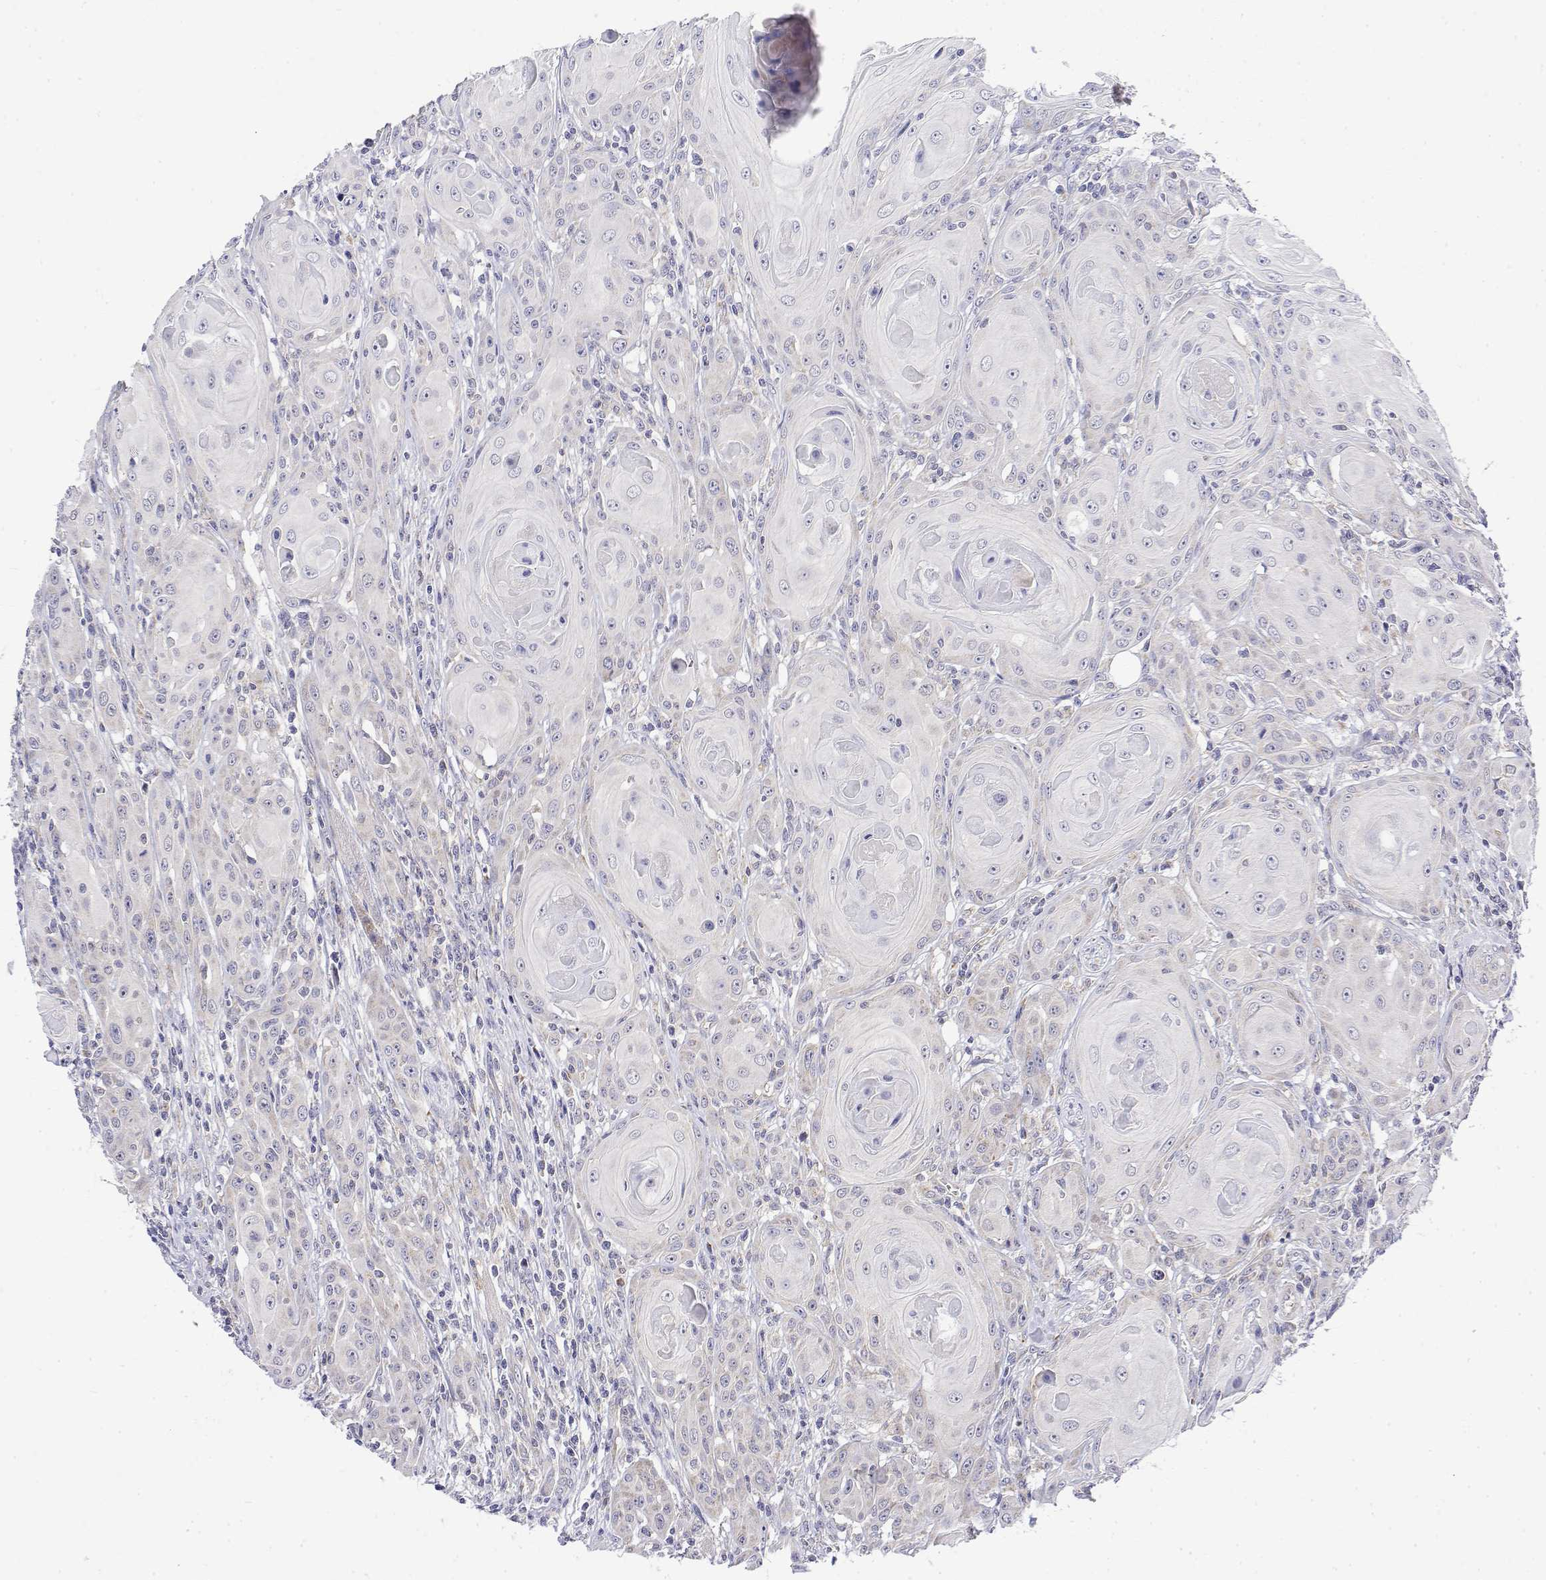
{"staining": {"intensity": "negative", "quantity": "none", "location": "none"}, "tissue": "head and neck cancer", "cell_type": "Tumor cells", "image_type": "cancer", "snomed": [{"axis": "morphology", "description": "Squamous cell carcinoma, NOS"}, {"axis": "topography", "description": "Head-Neck"}], "caption": "A high-resolution photomicrograph shows IHC staining of squamous cell carcinoma (head and neck), which demonstrates no significant expression in tumor cells.", "gene": "GADD45GIP1", "patient": {"sex": "female", "age": 80}}